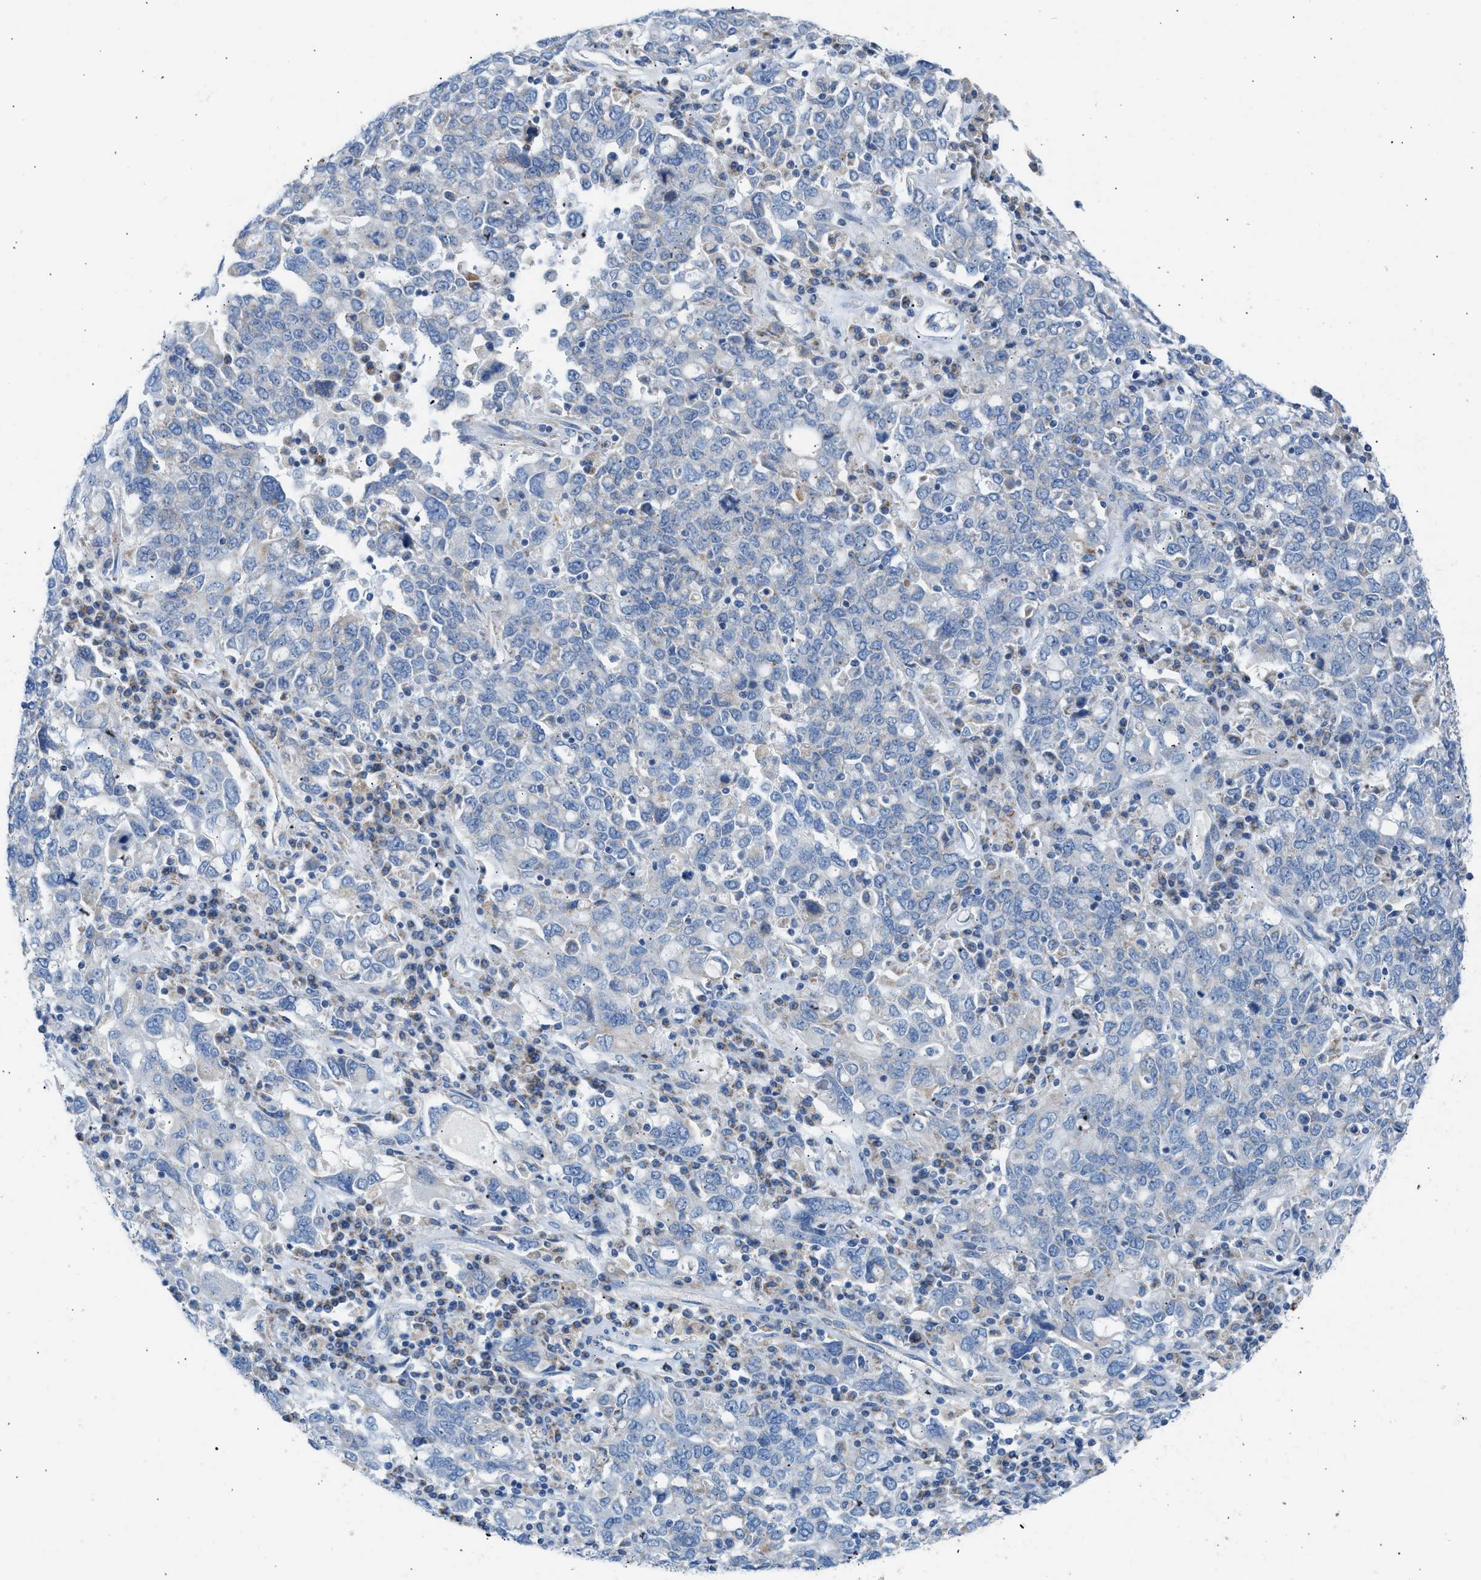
{"staining": {"intensity": "weak", "quantity": "<25%", "location": "cytoplasmic/membranous"}, "tissue": "ovarian cancer", "cell_type": "Tumor cells", "image_type": "cancer", "snomed": [{"axis": "morphology", "description": "Carcinoma, endometroid"}, {"axis": "topography", "description": "Ovary"}], "caption": "An image of human endometroid carcinoma (ovarian) is negative for staining in tumor cells.", "gene": "NDUFS8", "patient": {"sex": "female", "age": 62}}